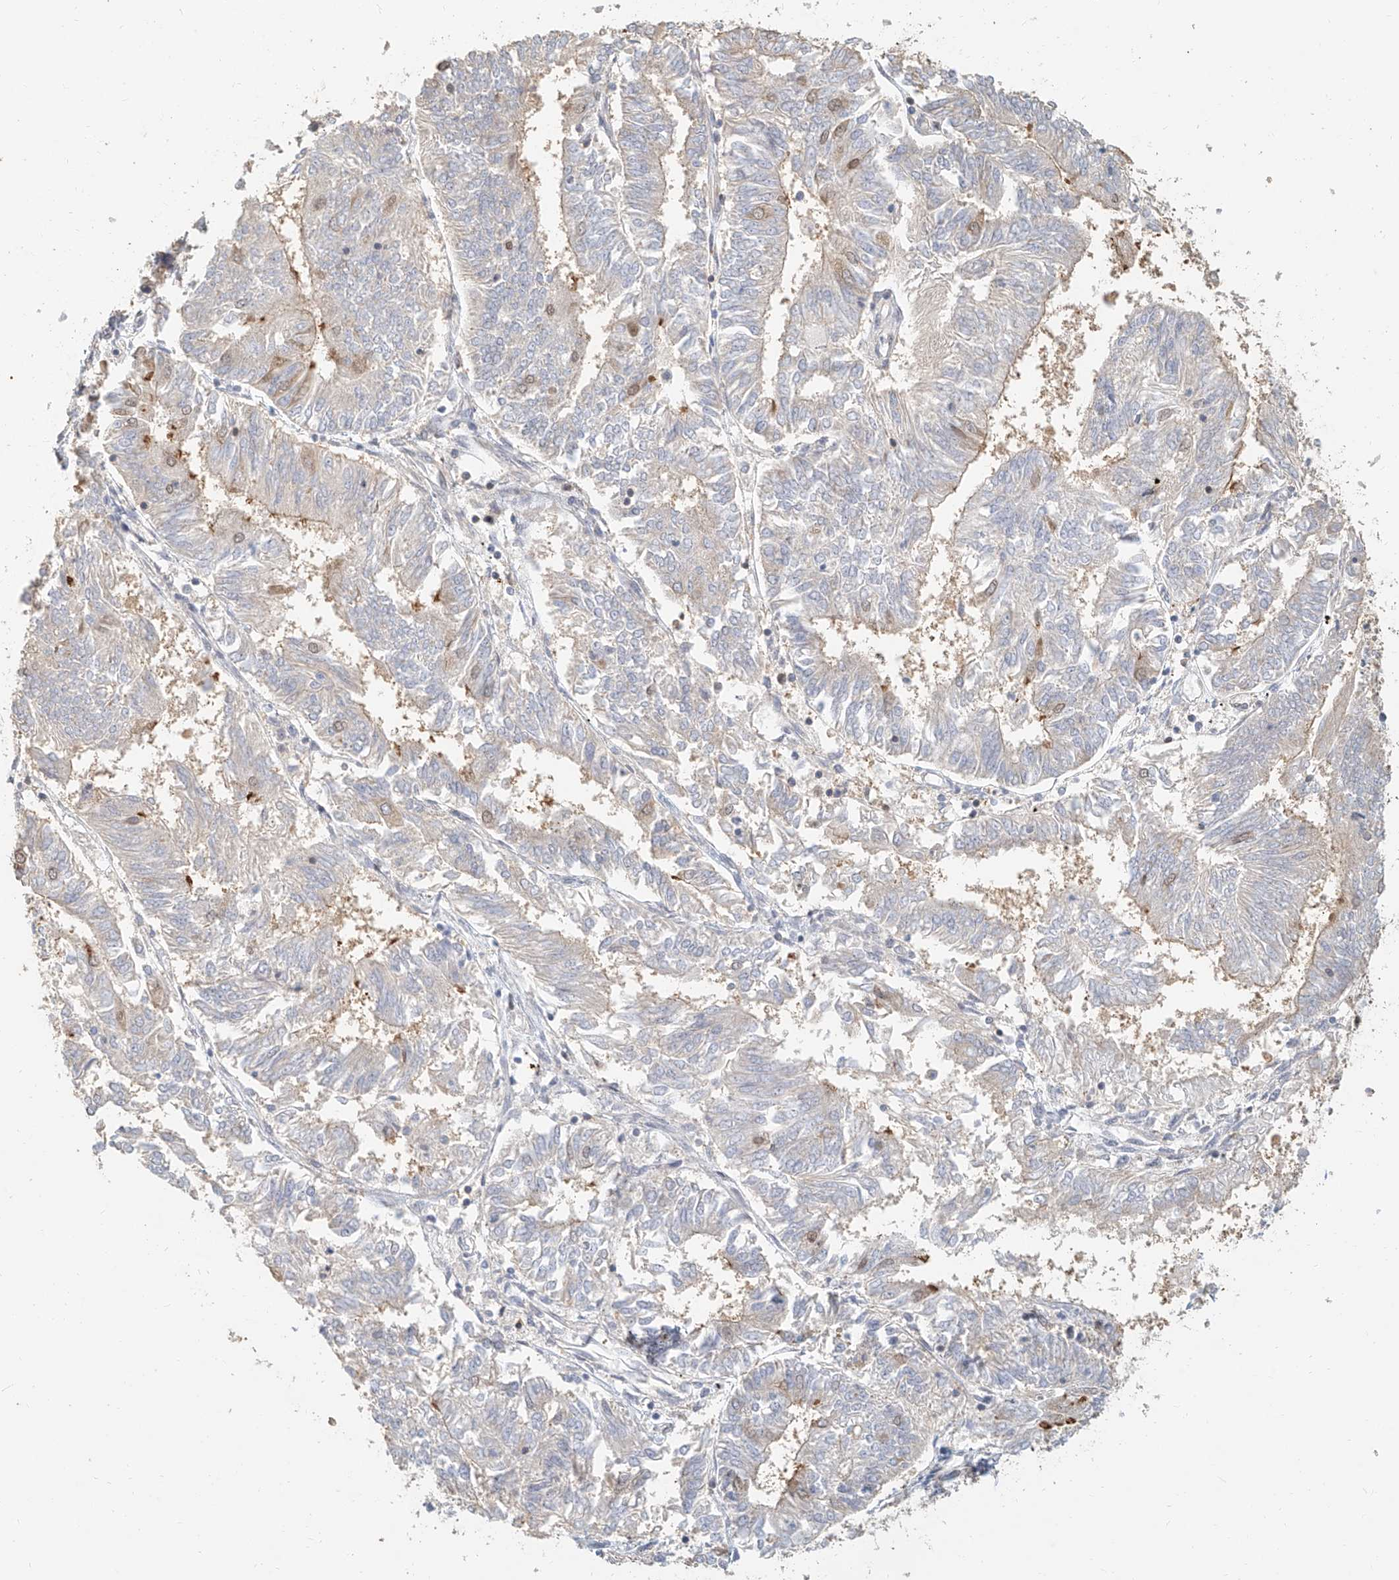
{"staining": {"intensity": "weak", "quantity": "<25%", "location": "cytoplasmic/membranous"}, "tissue": "endometrial cancer", "cell_type": "Tumor cells", "image_type": "cancer", "snomed": [{"axis": "morphology", "description": "Adenocarcinoma, NOS"}, {"axis": "topography", "description": "Endometrium"}], "caption": "Immunohistochemistry (IHC) image of neoplastic tissue: endometrial adenocarcinoma stained with DAB (3,3'-diaminobenzidine) exhibits no significant protein staining in tumor cells.", "gene": "NAP1L1", "patient": {"sex": "female", "age": 58}}